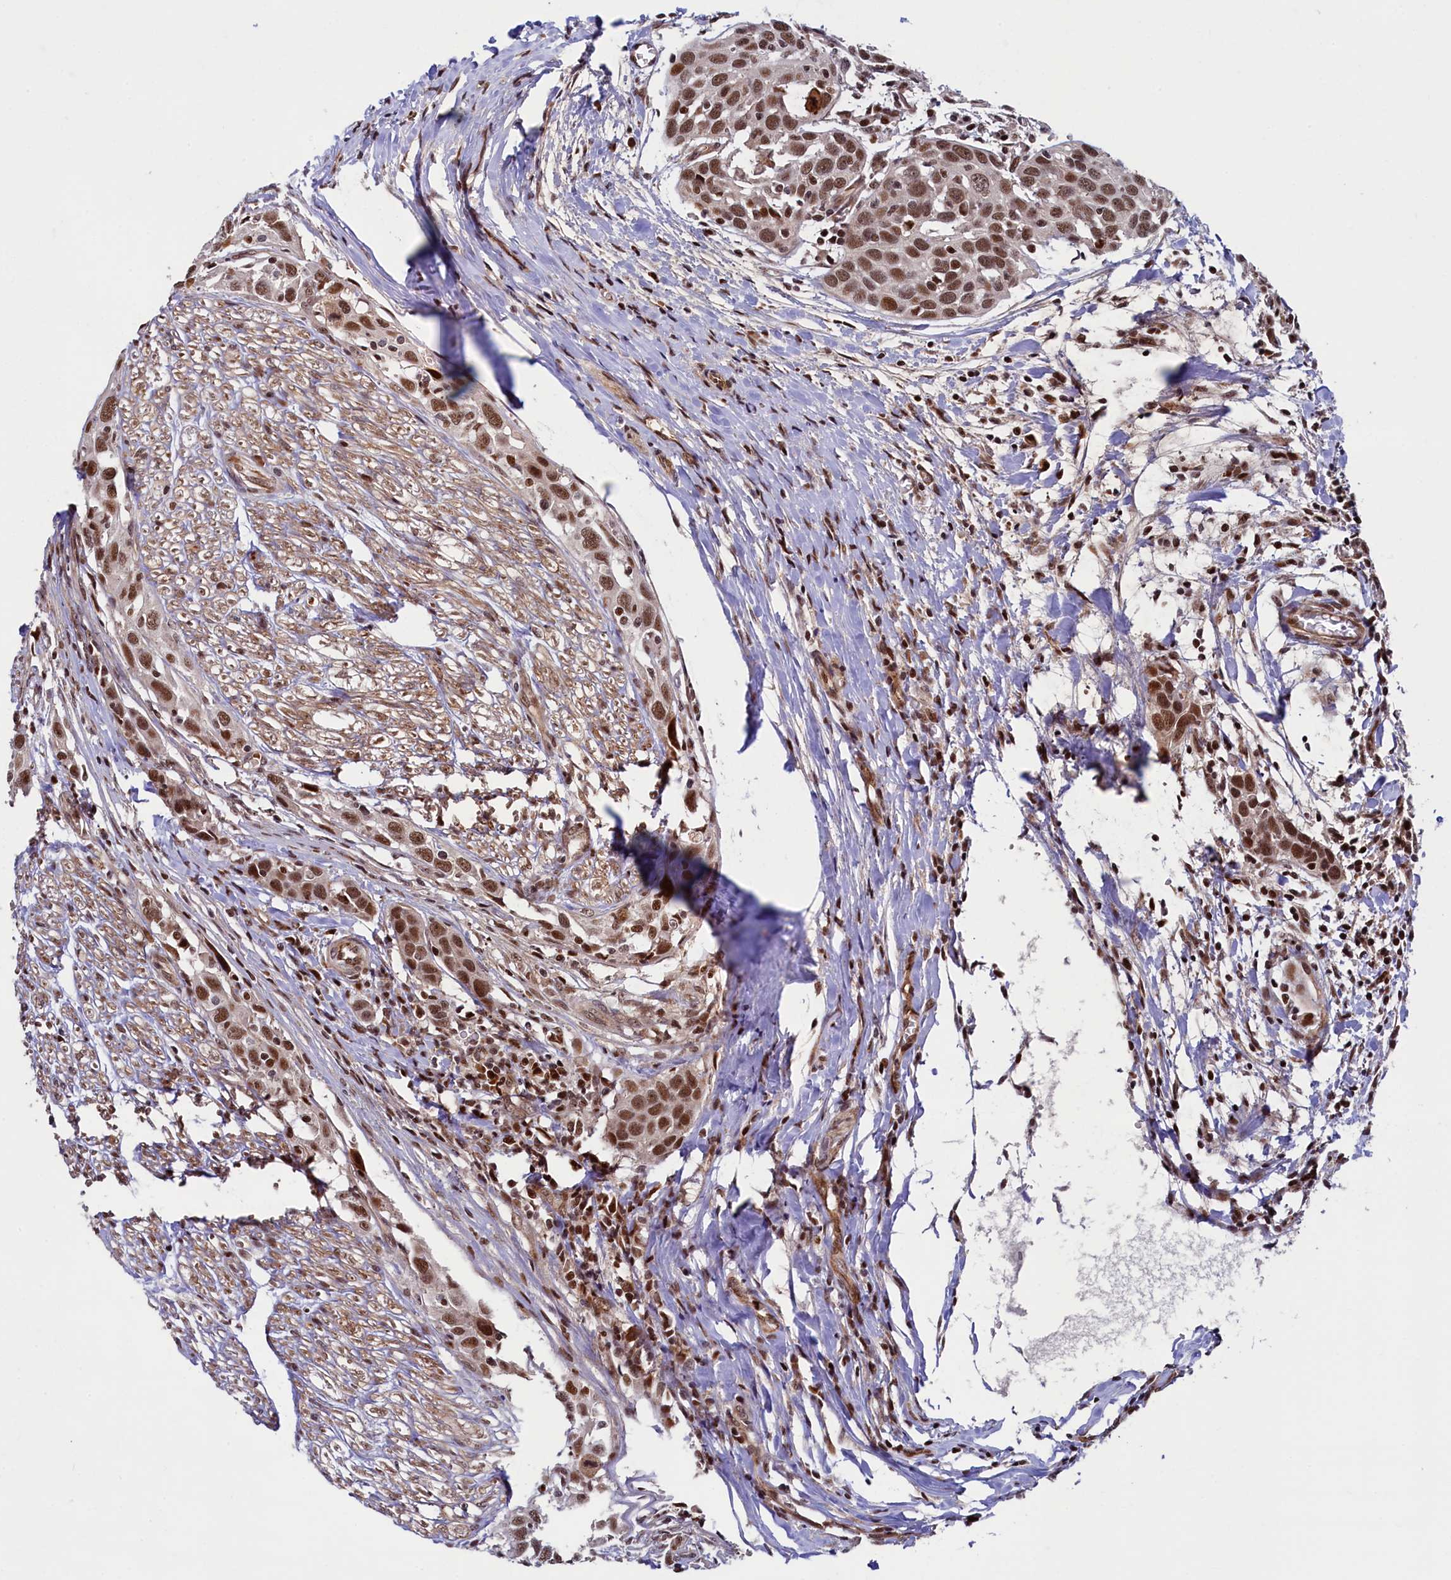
{"staining": {"intensity": "moderate", "quantity": ">75%", "location": "nuclear"}, "tissue": "head and neck cancer", "cell_type": "Tumor cells", "image_type": "cancer", "snomed": [{"axis": "morphology", "description": "Squamous cell carcinoma, NOS"}, {"axis": "topography", "description": "Oral tissue"}, {"axis": "topography", "description": "Head-Neck"}], "caption": "This micrograph reveals immunohistochemistry staining of head and neck cancer (squamous cell carcinoma), with medium moderate nuclear staining in approximately >75% of tumor cells.", "gene": "LEO1", "patient": {"sex": "female", "age": 50}}